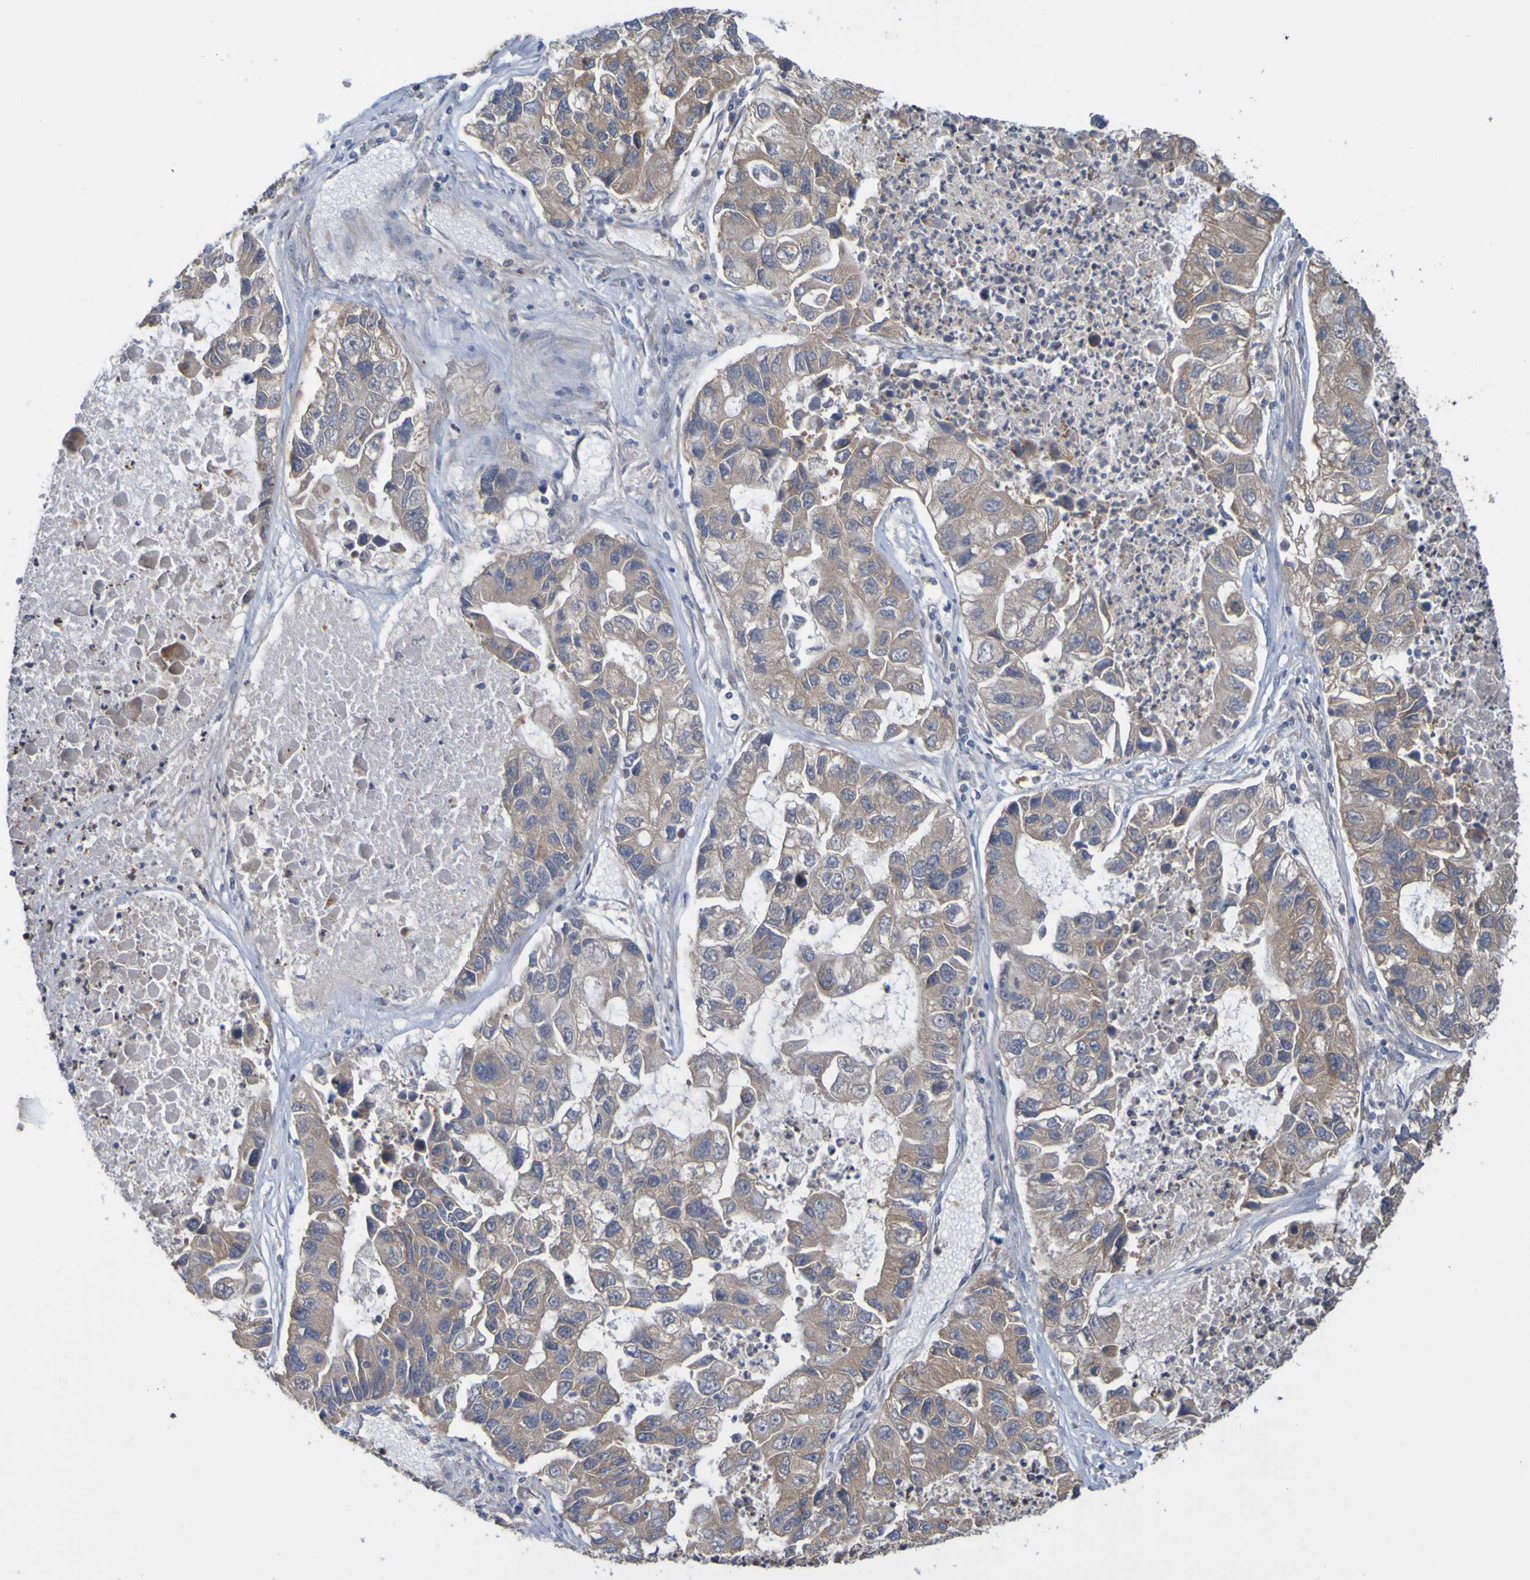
{"staining": {"intensity": "weak", "quantity": ">75%", "location": "cytoplasmic/membranous"}, "tissue": "lung cancer", "cell_type": "Tumor cells", "image_type": "cancer", "snomed": [{"axis": "morphology", "description": "Adenocarcinoma, NOS"}, {"axis": "topography", "description": "Lung"}], "caption": "Immunohistochemical staining of adenocarcinoma (lung) demonstrates weak cytoplasmic/membranous protein positivity in approximately >75% of tumor cells.", "gene": "NAV2", "patient": {"sex": "female", "age": 51}}